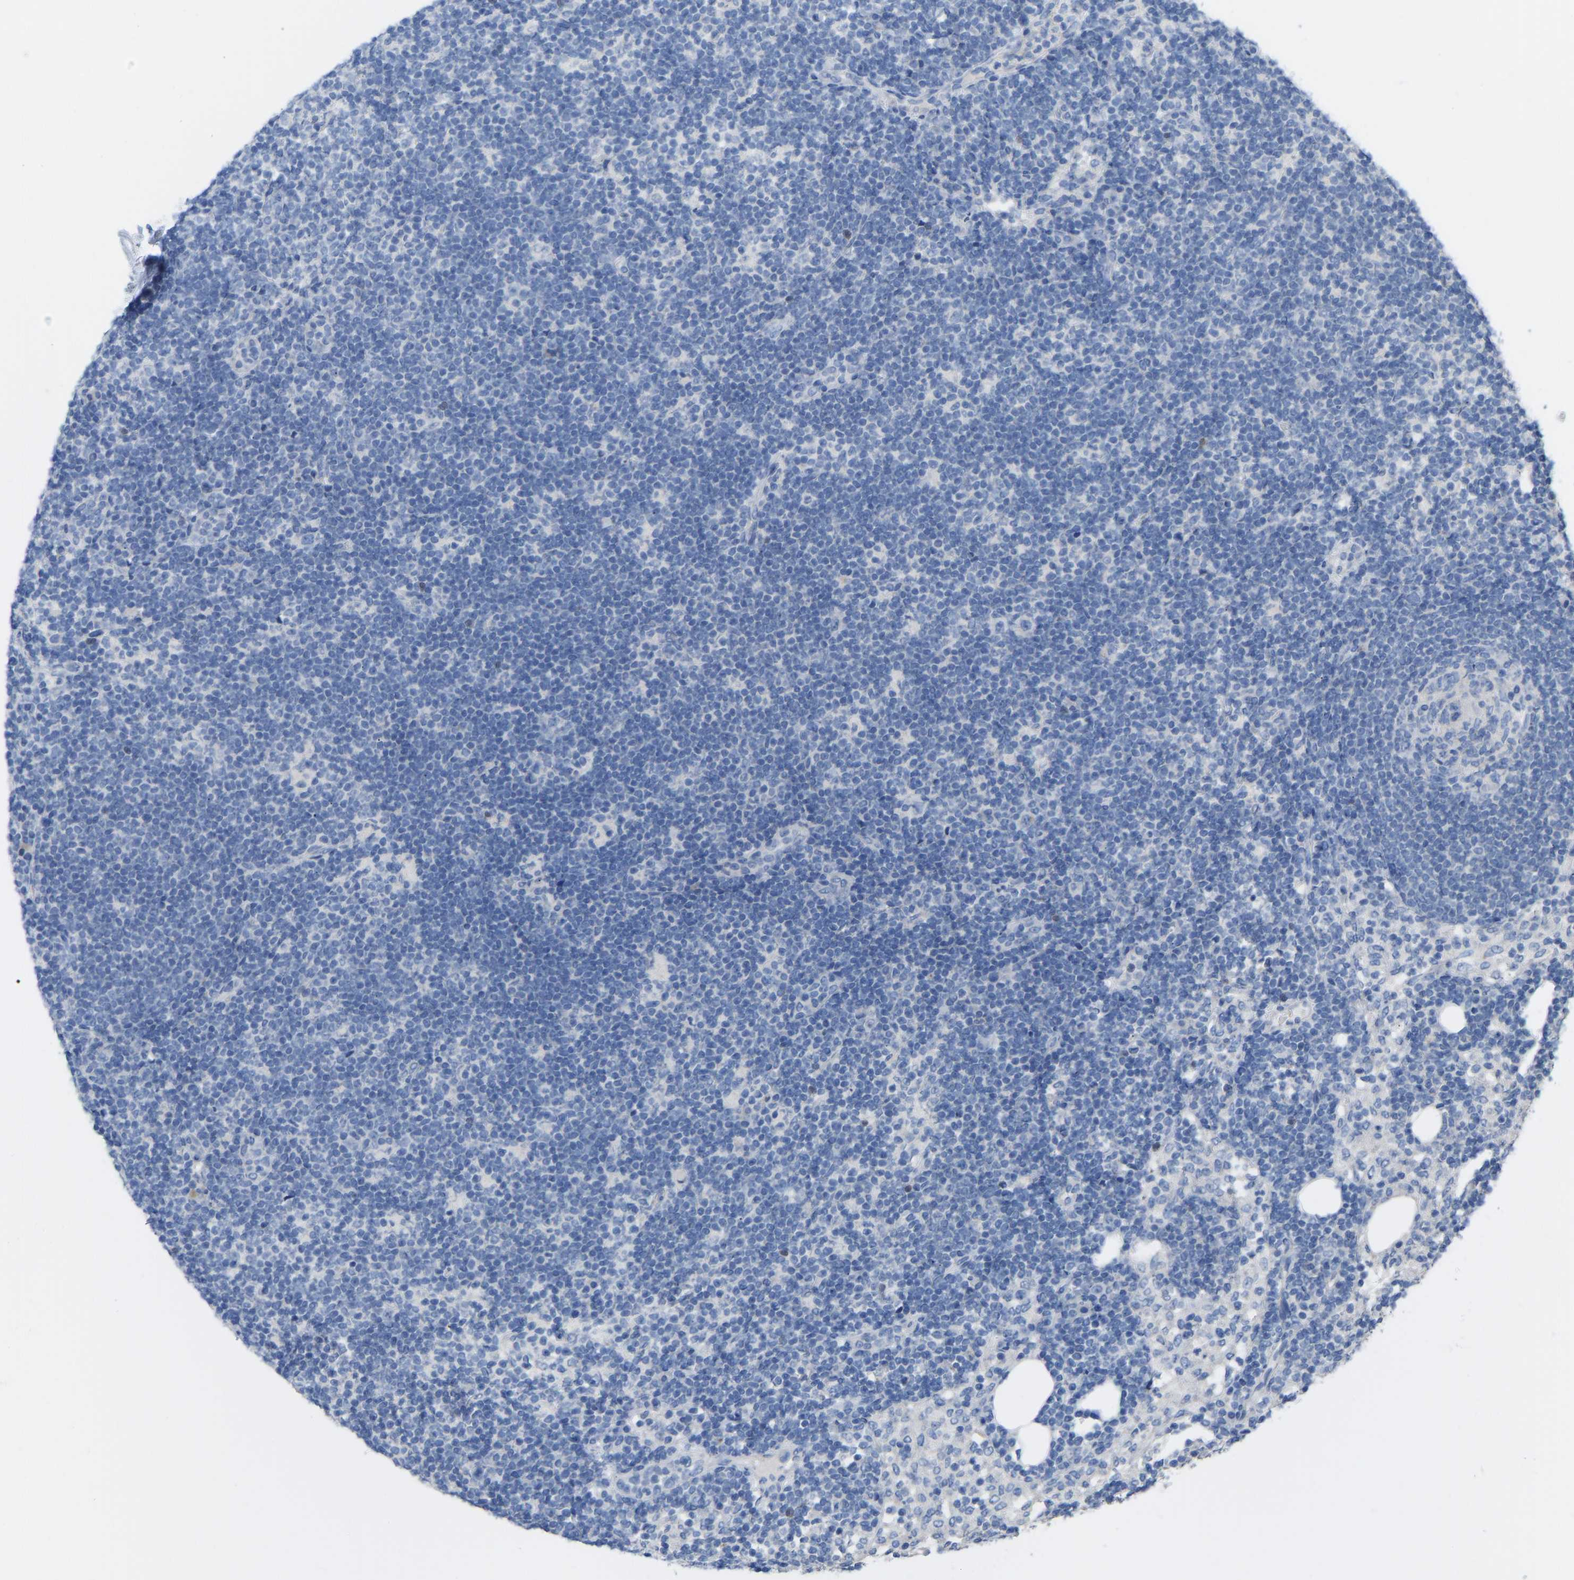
{"staining": {"intensity": "negative", "quantity": "none", "location": "none"}, "tissue": "lymph node", "cell_type": "Germinal center cells", "image_type": "normal", "snomed": [{"axis": "morphology", "description": "Normal tissue, NOS"}, {"axis": "morphology", "description": "Carcinoid, malignant, NOS"}, {"axis": "topography", "description": "Lymph node"}], "caption": "Immunohistochemistry (IHC) photomicrograph of normal lymph node stained for a protein (brown), which shows no staining in germinal center cells.", "gene": "OLIG2", "patient": {"sex": "male", "age": 47}}